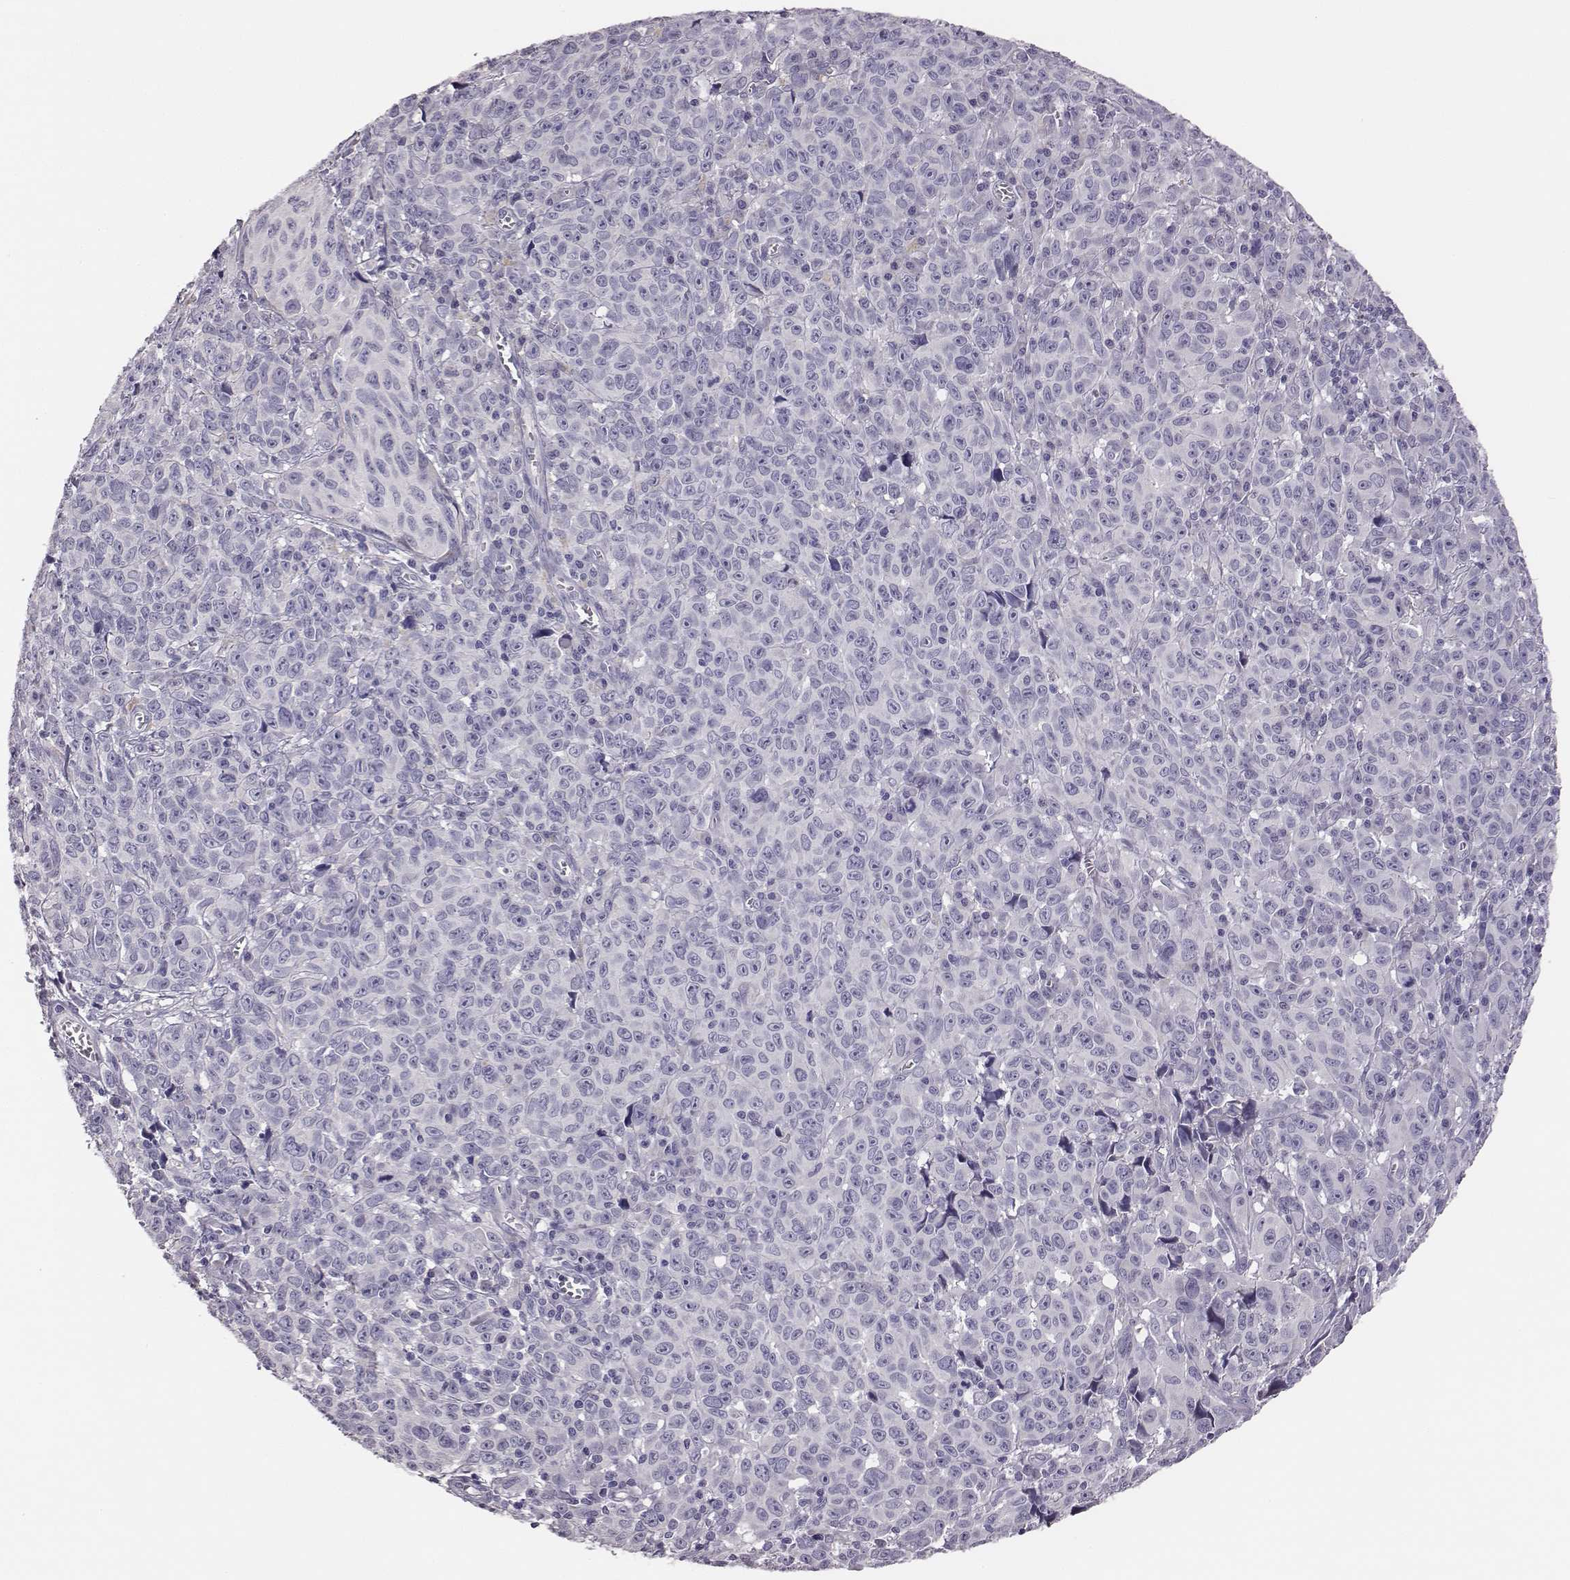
{"staining": {"intensity": "negative", "quantity": "none", "location": "none"}, "tissue": "melanoma", "cell_type": "Tumor cells", "image_type": "cancer", "snomed": [{"axis": "morphology", "description": "Malignant melanoma, NOS"}, {"axis": "topography", "description": "Vulva, labia, clitoris and Bartholin´s gland, NO"}], "caption": "Immunohistochemistry photomicrograph of neoplastic tissue: malignant melanoma stained with DAB (3,3'-diaminobenzidine) demonstrates no significant protein expression in tumor cells.", "gene": "GUCA1A", "patient": {"sex": "female", "age": 75}}